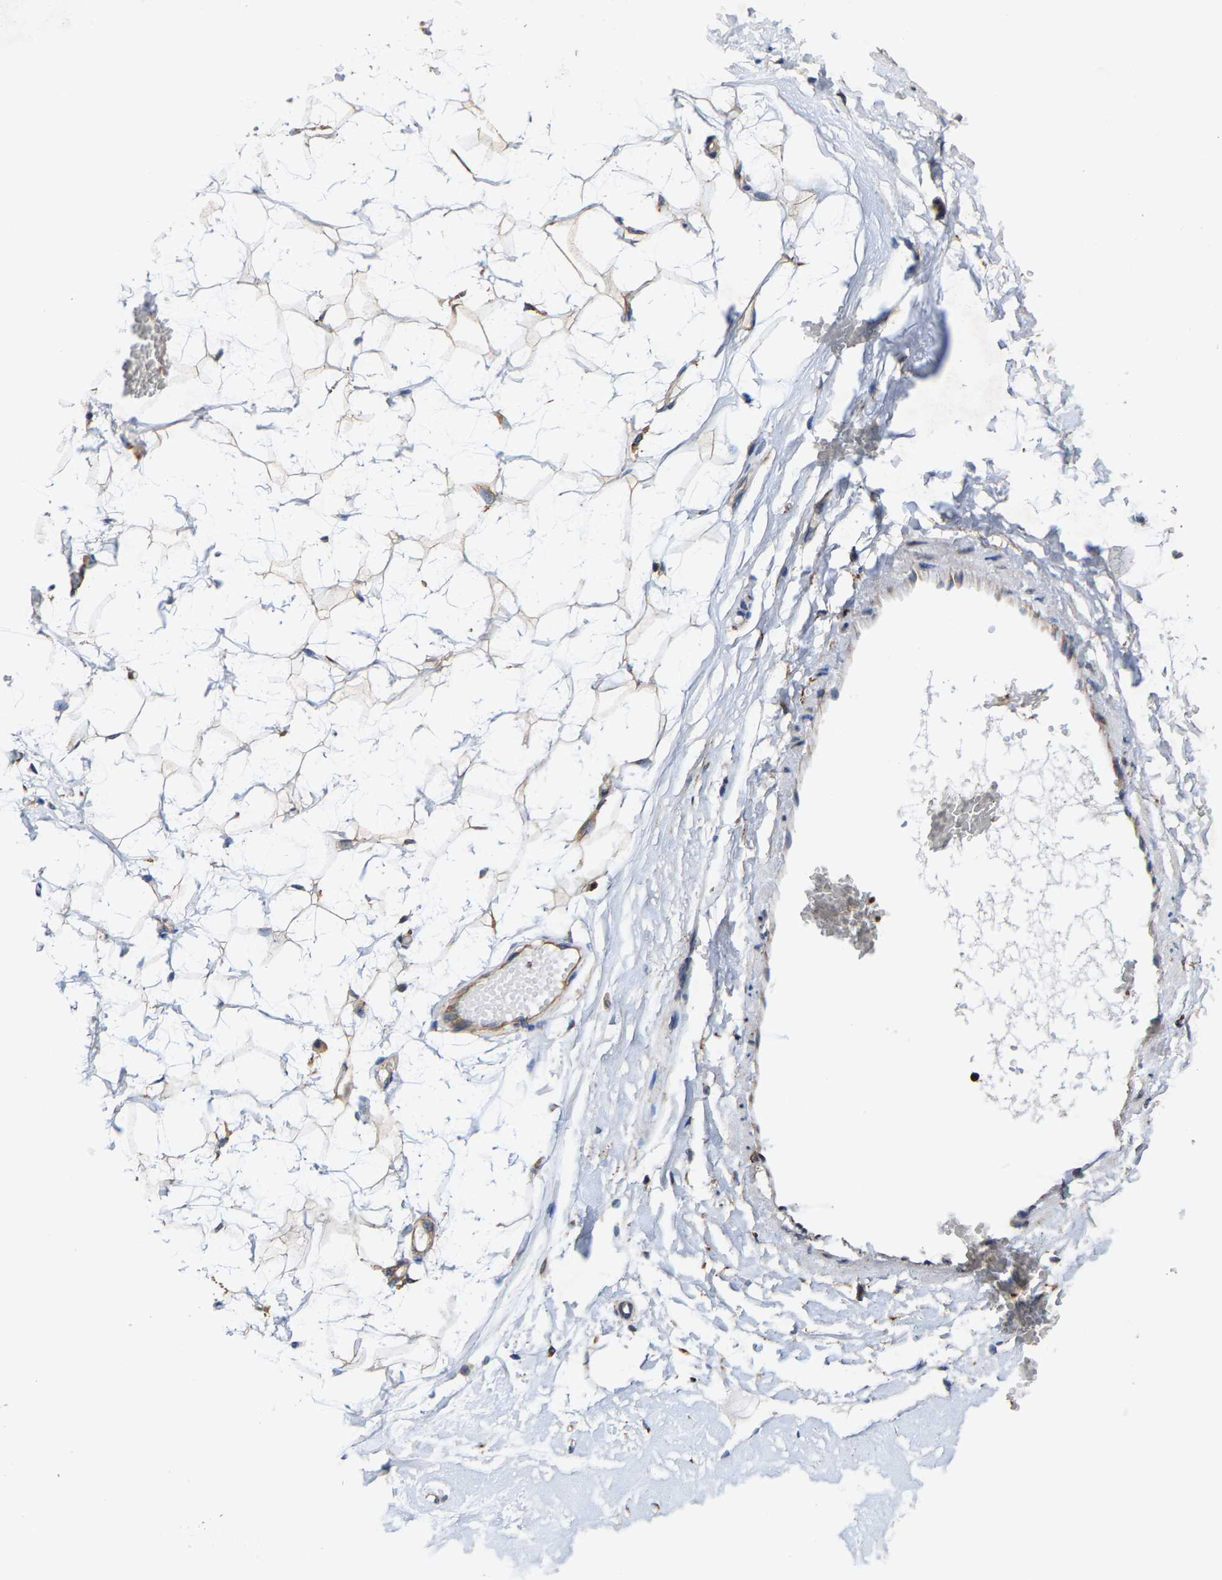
{"staining": {"intensity": "negative", "quantity": "none", "location": "none"}, "tissue": "breast", "cell_type": "Adipocytes", "image_type": "normal", "snomed": [{"axis": "morphology", "description": "Normal tissue, NOS"}, {"axis": "topography", "description": "Breast"}], "caption": "Immunohistochemical staining of unremarkable human breast demonstrates no significant staining in adipocytes.", "gene": "FGD3", "patient": {"sex": "female", "age": 23}}